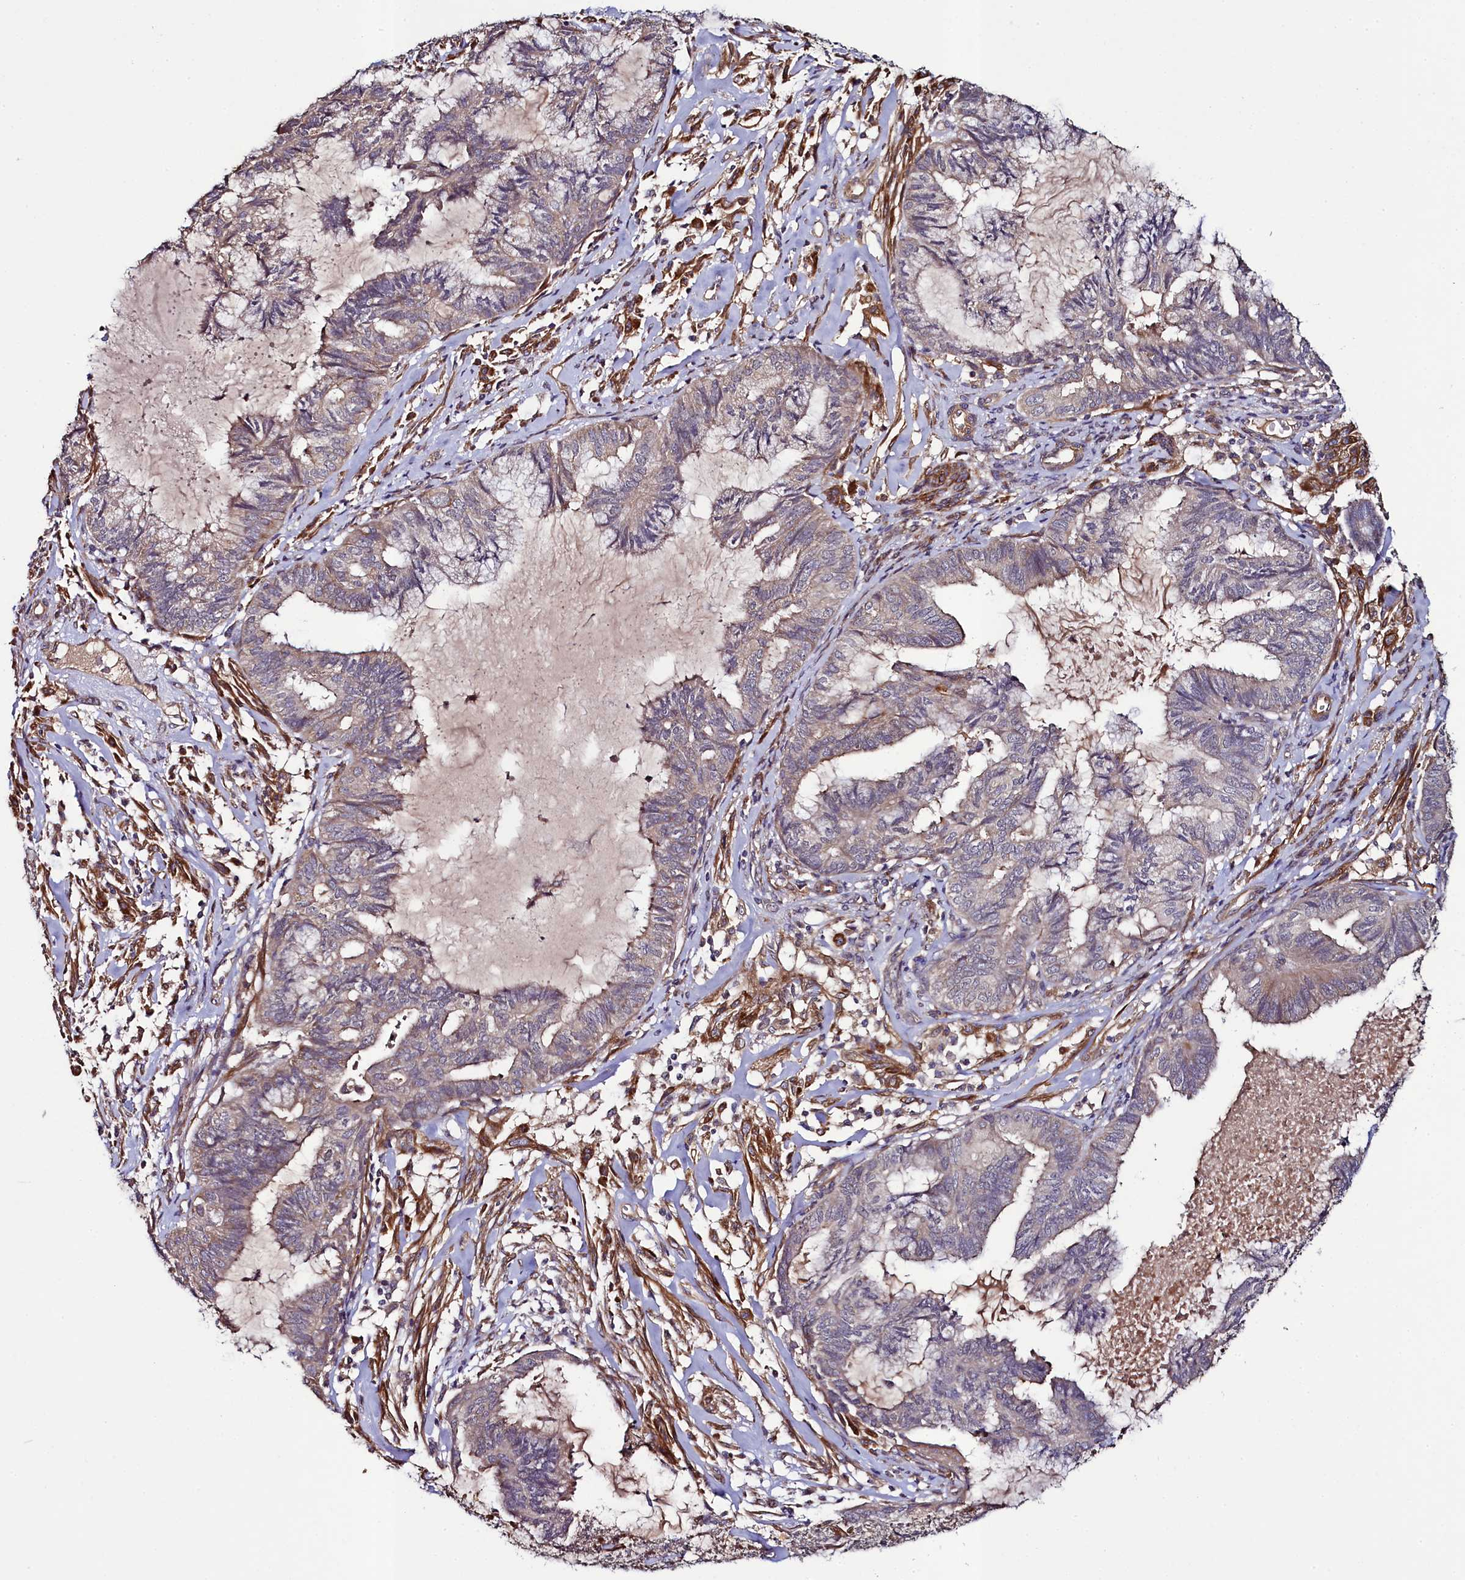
{"staining": {"intensity": "weak", "quantity": "<25%", "location": "cytoplasmic/membranous"}, "tissue": "endometrial cancer", "cell_type": "Tumor cells", "image_type": "cancer", "snomed": [{"axis": "morphology", "description": "Adenocarcinoma, NOS"}, {"axis": "topography", "description": "Endometrium"}], "caption": "The histopathology image shows no significant staining in tumor cells of endometrial adenocarcinoma. (Immunohistochemistry, brightfield microscopy, high magnification).", "gene": "CCDC102A", "patient": {"sex": "female", "age": 86}}